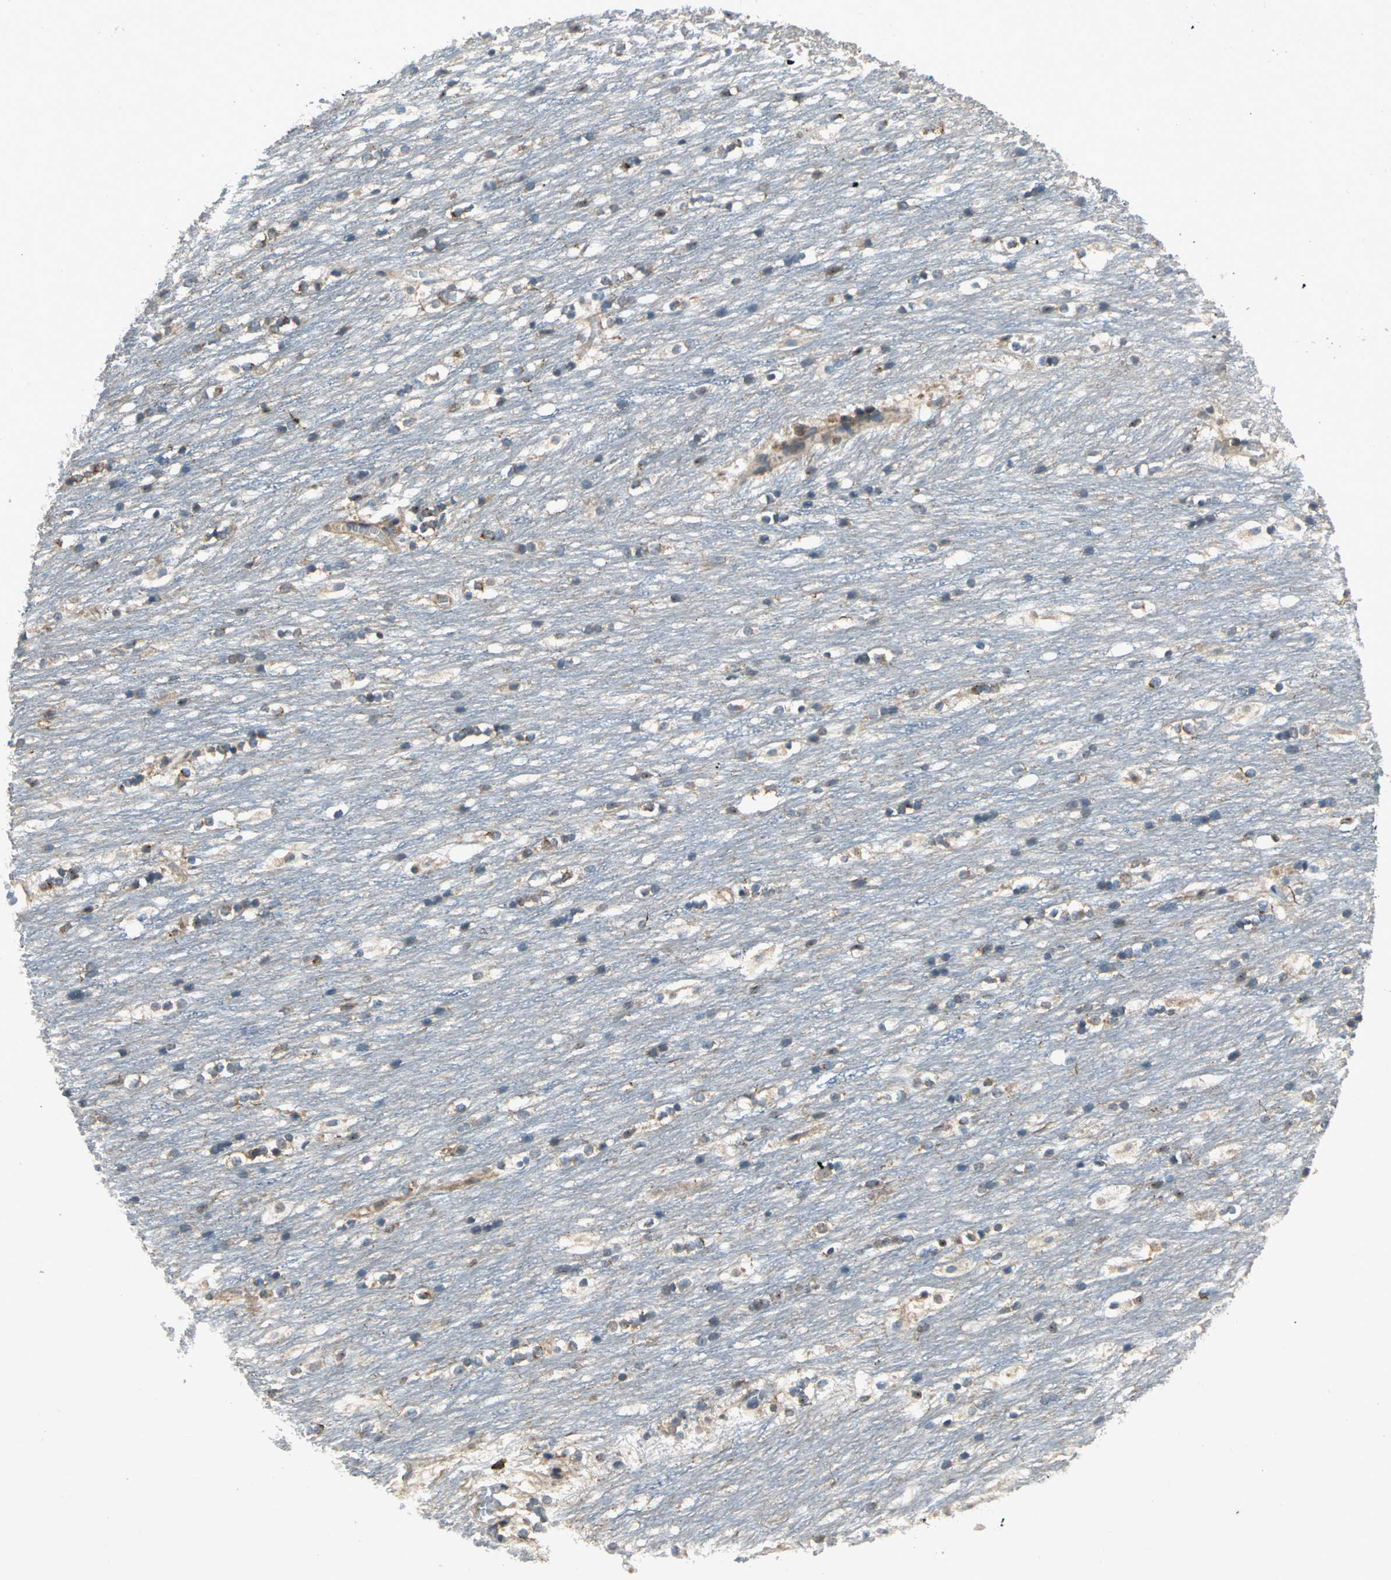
{"staining": {"intensity": "moderate", "quantity": "25%-75%", "location": "cytoplasmic/membranous"}, "tissue": "caudate", "cell_type": "Glial cells", "image_type": "normal", "snomed": [{"axis": "morphology", "description": "Normal tissue, NOS"}, {"axis": "topography", "description": "Lateral ventricle wall"}], "caption": "The image exhibits a brown stain indicating the presence of a protein in the cytoplasmic/membranous of glial cells in caudate. (DAB (3,3'-diaminobenzidine) IHC with brightfield microscopy, high magnification).", "gene": "EIF2B2", "patient": {"sex": "female", "age": 19}}